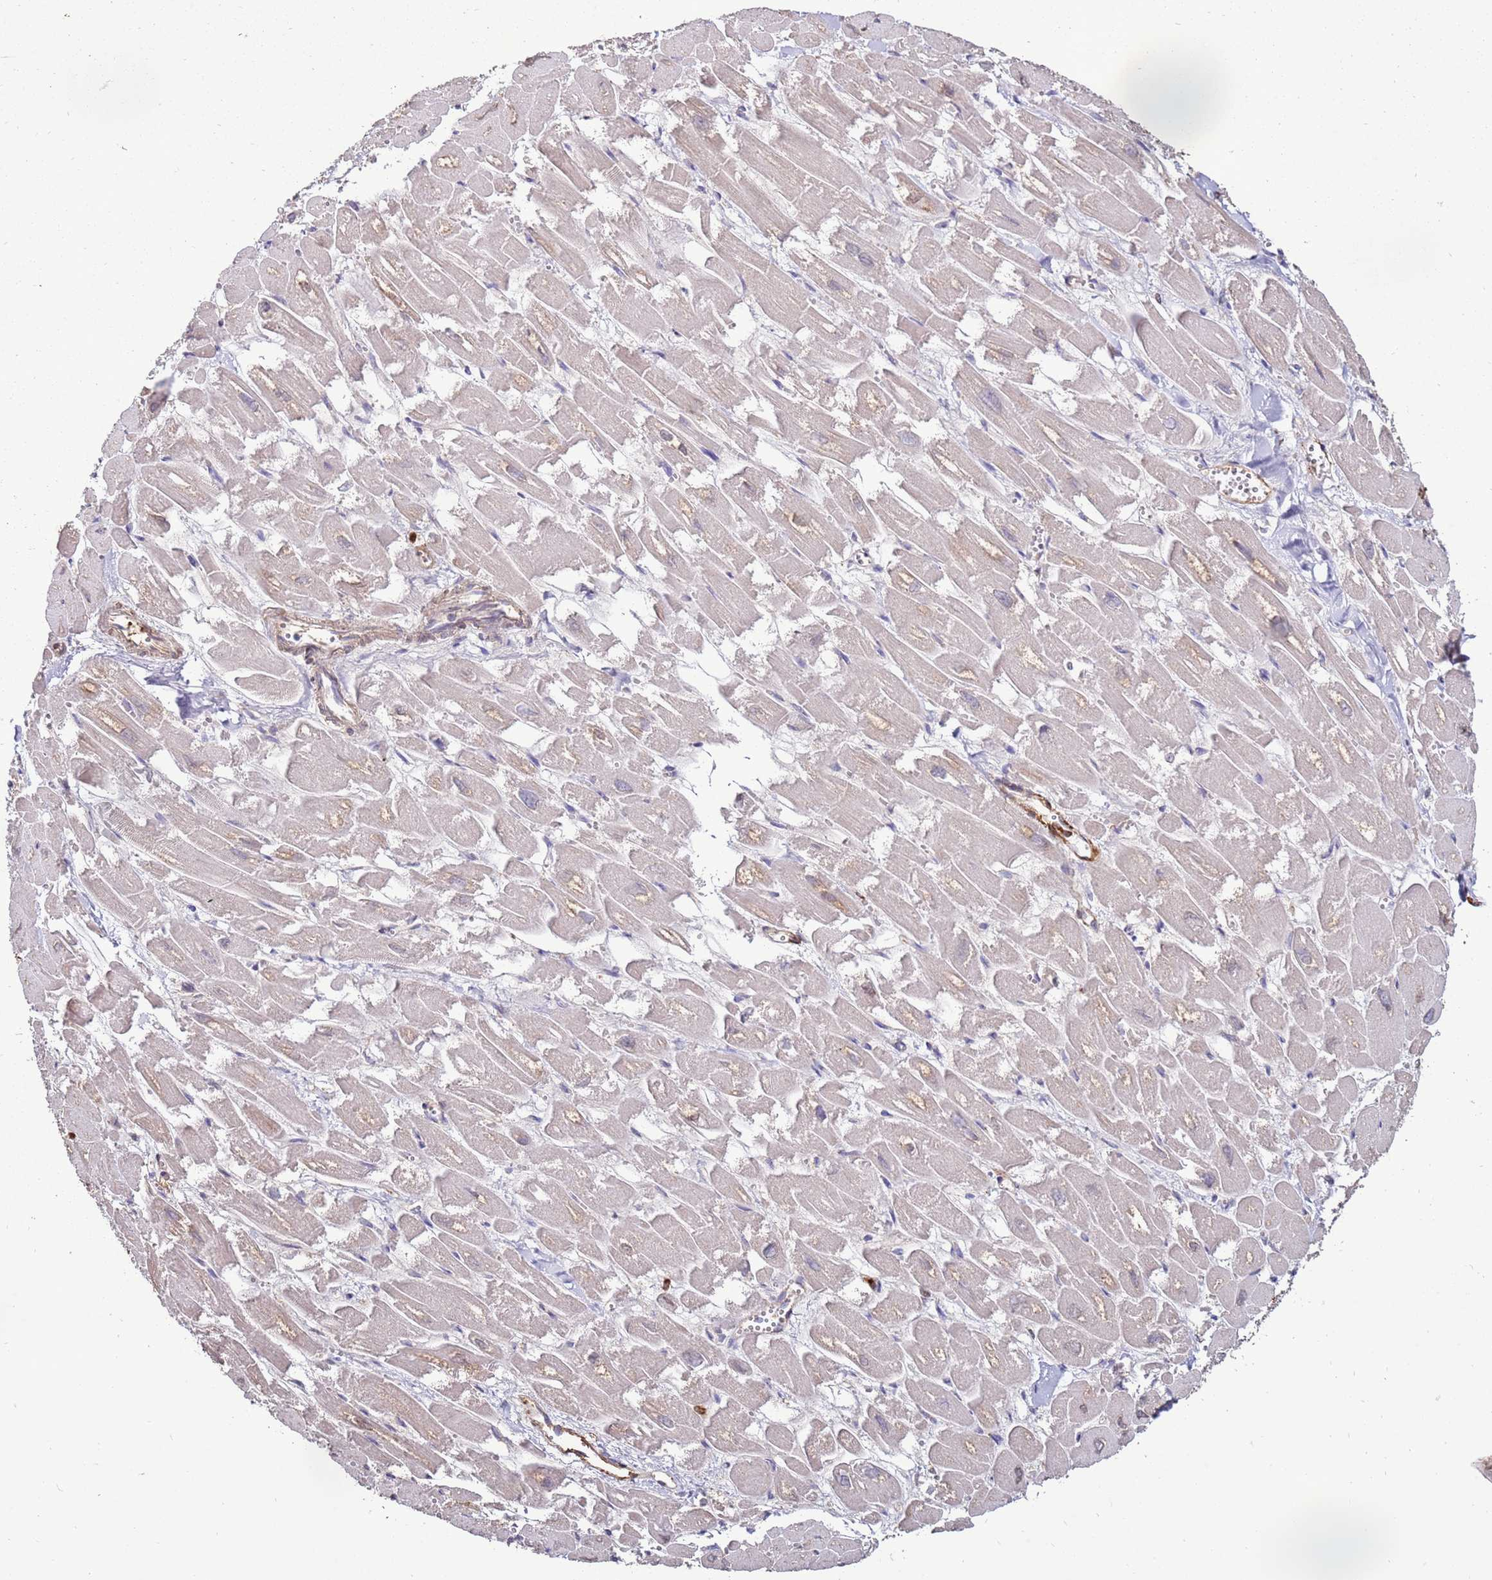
{"staining": {"intensity": "weak", "quantity": "<25%", "location": "cytoplasmic/membranous"}, "tissue": "heart muscle", "cell_type": "Cardiomyocytes", "image_type": "normal", "snomed": [{"axis": "morphology", "description": "Normal tissue, NOS"}, {"axis": "topography", "description": "Heart"}], "caption": "An image of human heart muscle is negative for staining in cardiomyocytes. (Immunohistochemistry (ihc), brightfield microscopy, high magnification).", "gene": "DDX59", "patient": {"sex": "male", "age": 54}}